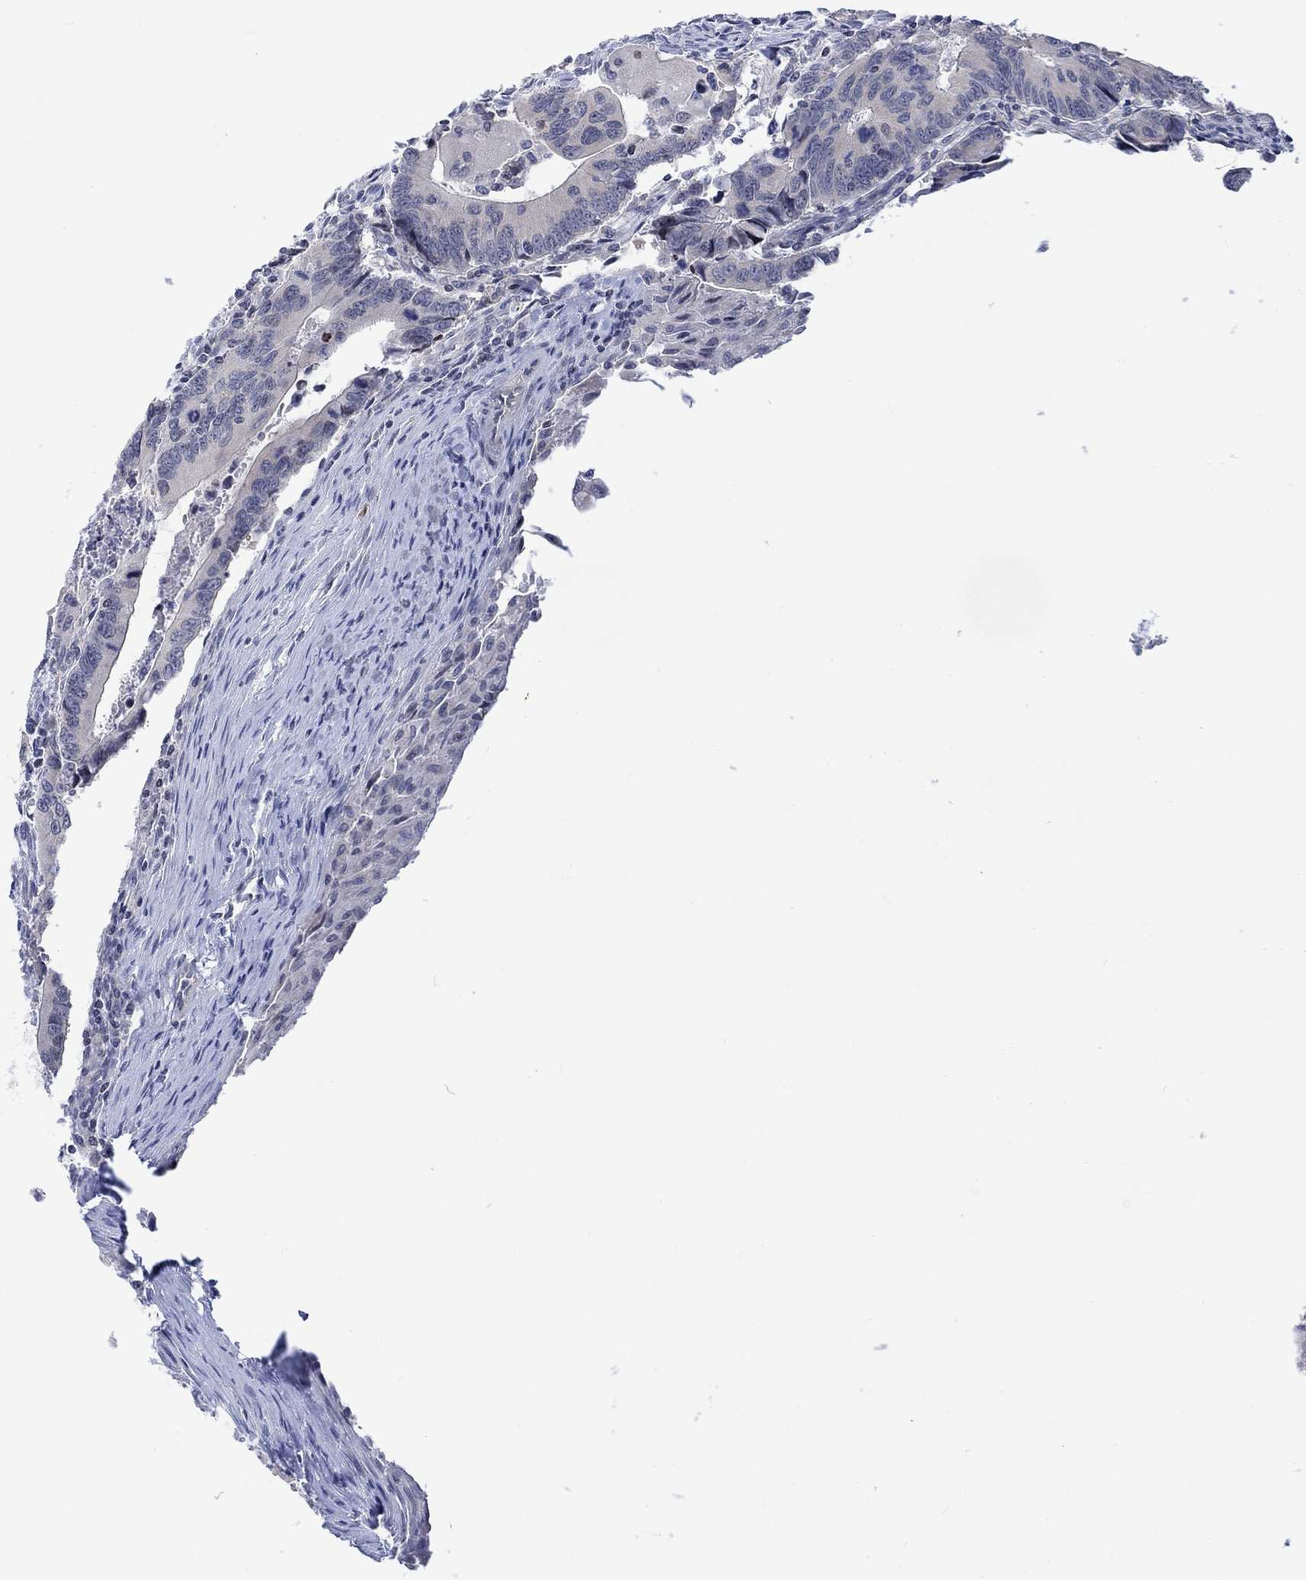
{"staining": {"intensity": "negative", "quantity": "none", "location": "none"}, "tissue": "colorectal cancer", "cell_type": "Tumor cells", "image_type": "cancer", "snomed": [{"axis": "morphology", "description": "Adenocarcinoma, NOS"}, {"axis": "topography", "description": "Rectum"}], "caption": "Immunohistochemistry (IHC) photomicrograph of neoplastic tissue: colorectal cancer (adenocarcinoma) stained with DAB displays no significant protein positivity in tumor cells.", "gene": "DCX", "patient": {"sex": "male", "age": 67}}